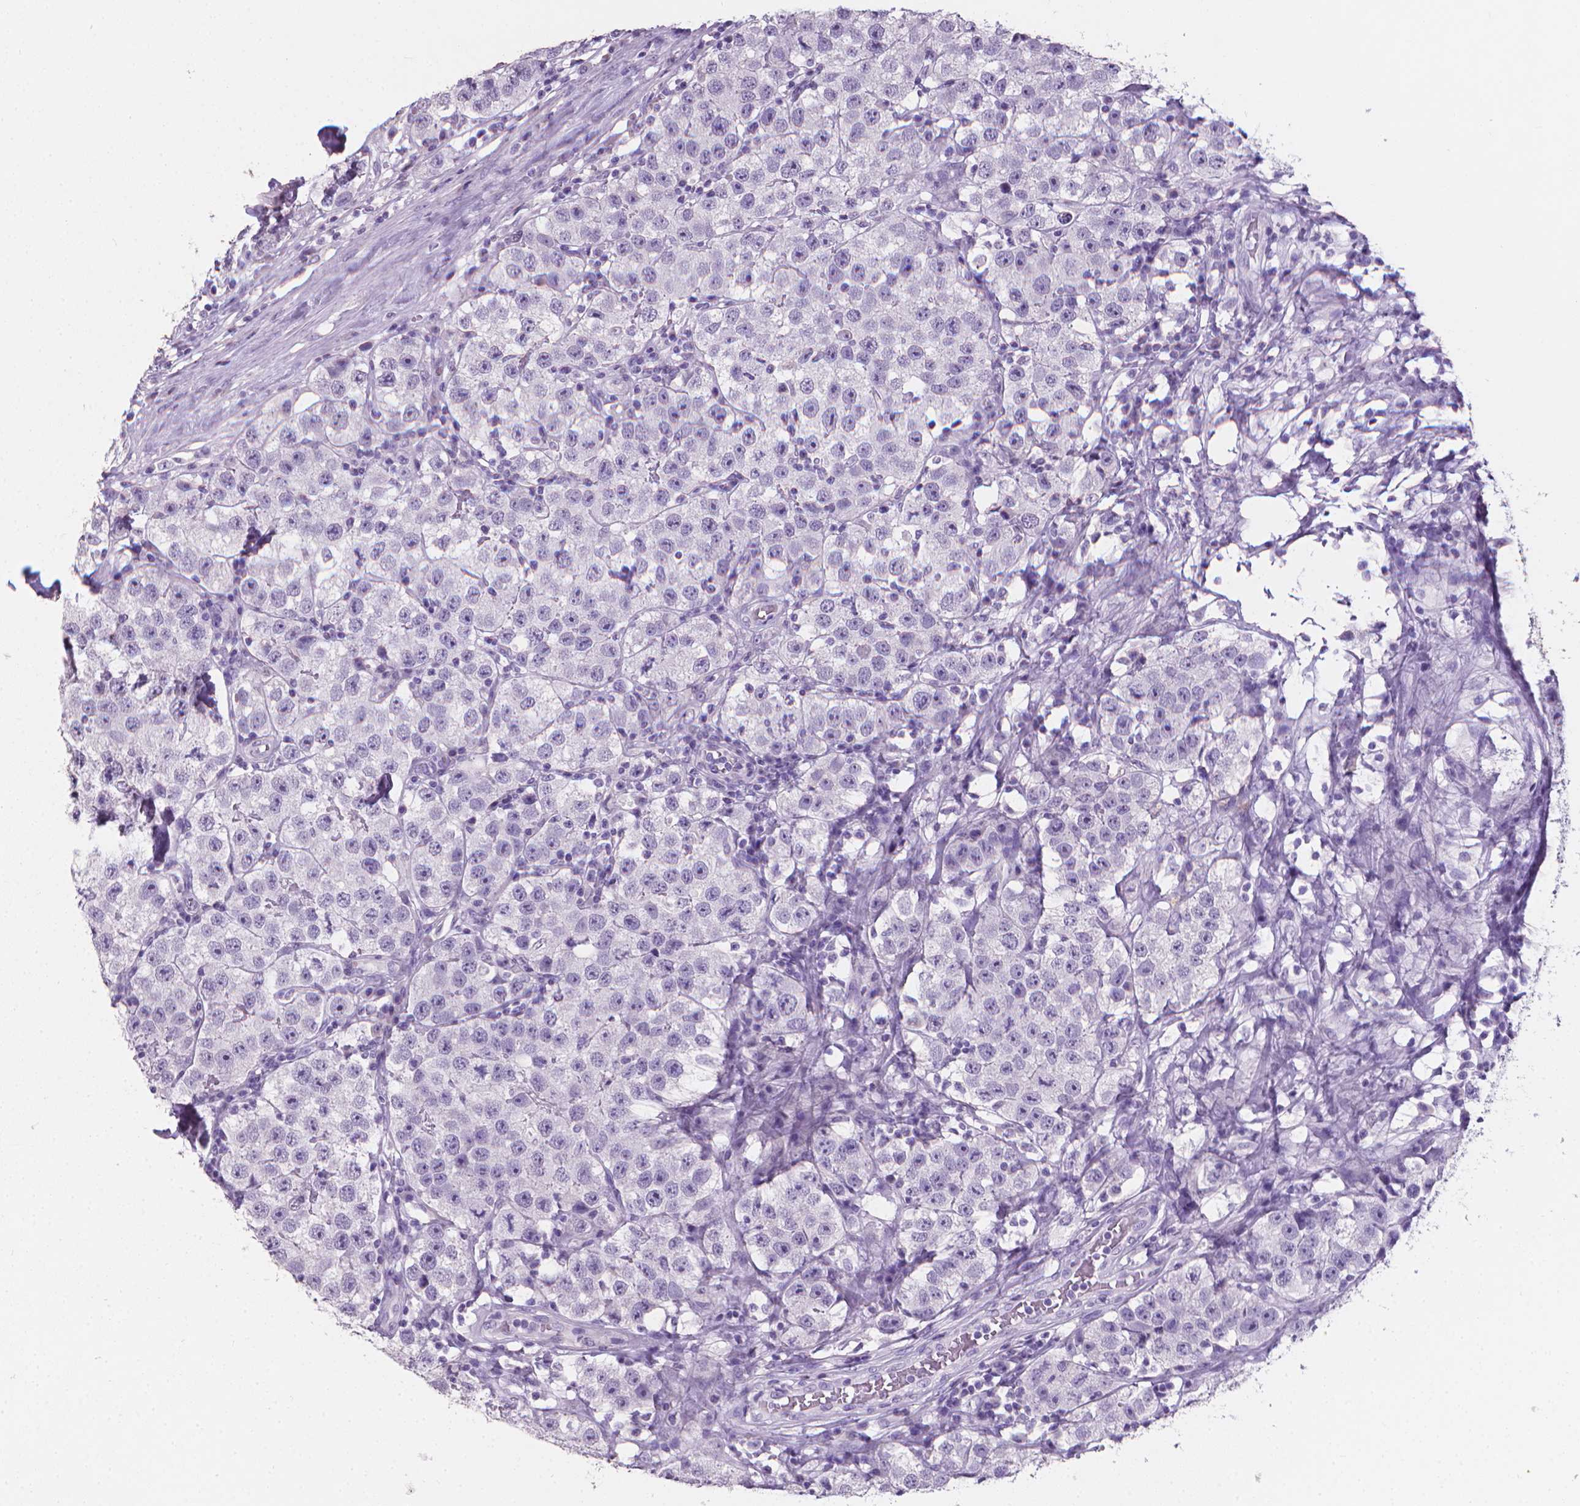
{"staining": {"intensity": "negative", "quantity": "none", "location": "none"}, "tissue": "testis cancer", "cell_type": "Tumor cells", "image_type": "cancer", "snomed": [{"axis": "morphology", "description": "Seminoma, NOS"}, {"axis": "topography", "description": "Testis"}], "caption": "A histopathology image of testis cancer (seminoma) stained for a protein exhibits no brown staining in tumor cells.", "gene": "XPNPEP2", "patient": {"sex": "male", "age": 34}}